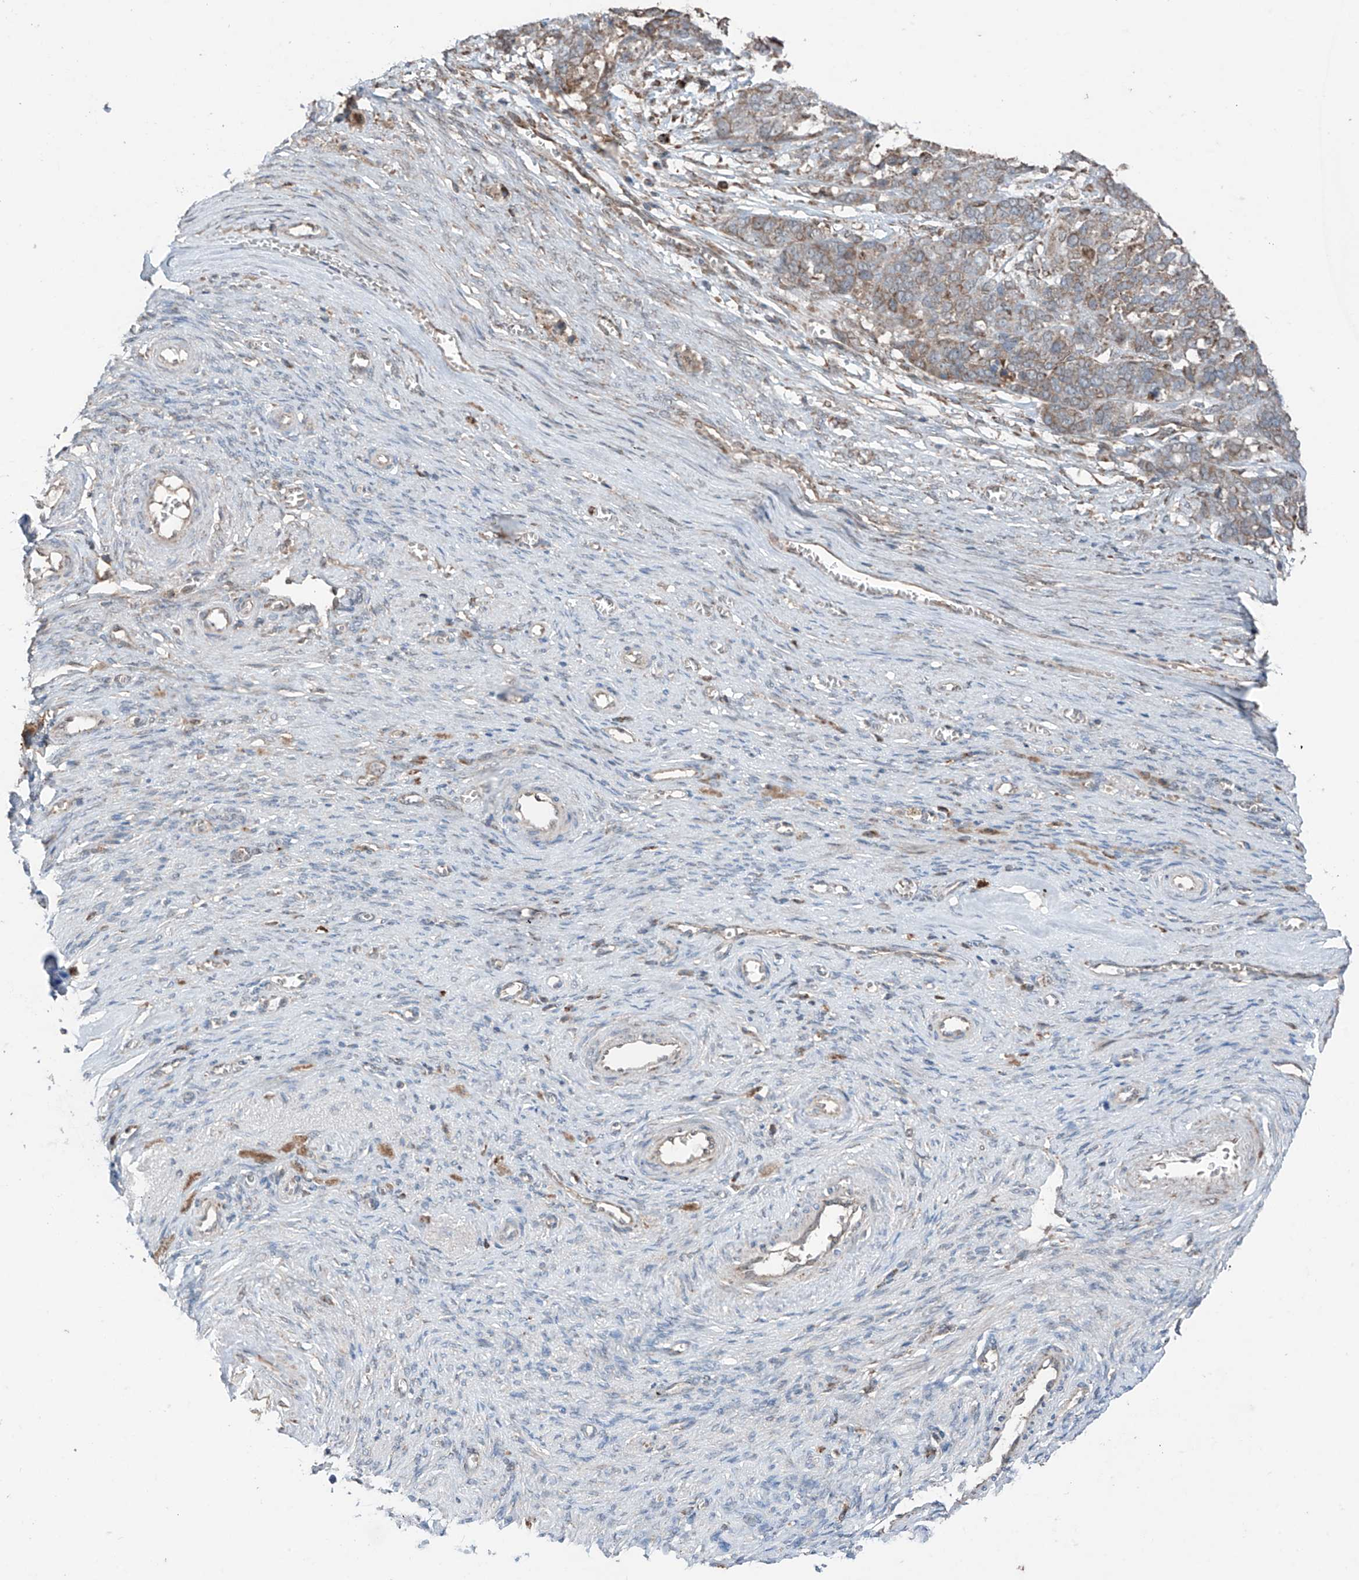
{"staining": {"intensity": "weak", "quantity": "25%-75%", "location": "cytoplasmic/membranous"}, "tissue": "ovarian cancer", "cell_type": "Tumor cells", "image_type": "cancer", "snomed": [{"axis": "morphology", "description": "Cystadenocarcinoma, serous, NOS"}, {"axis": "topography", "description": "Ovary"}], "caption": "There is low levels of weak cytoplasmic/membranous positivity in tumor cells of ovarian cancer (serous cystadenocarcinoma), as demonstrated by immunohistochemical staining (brown color).", "gene": "SAMD3", "patient": {"sex": "female", "age": 44}}